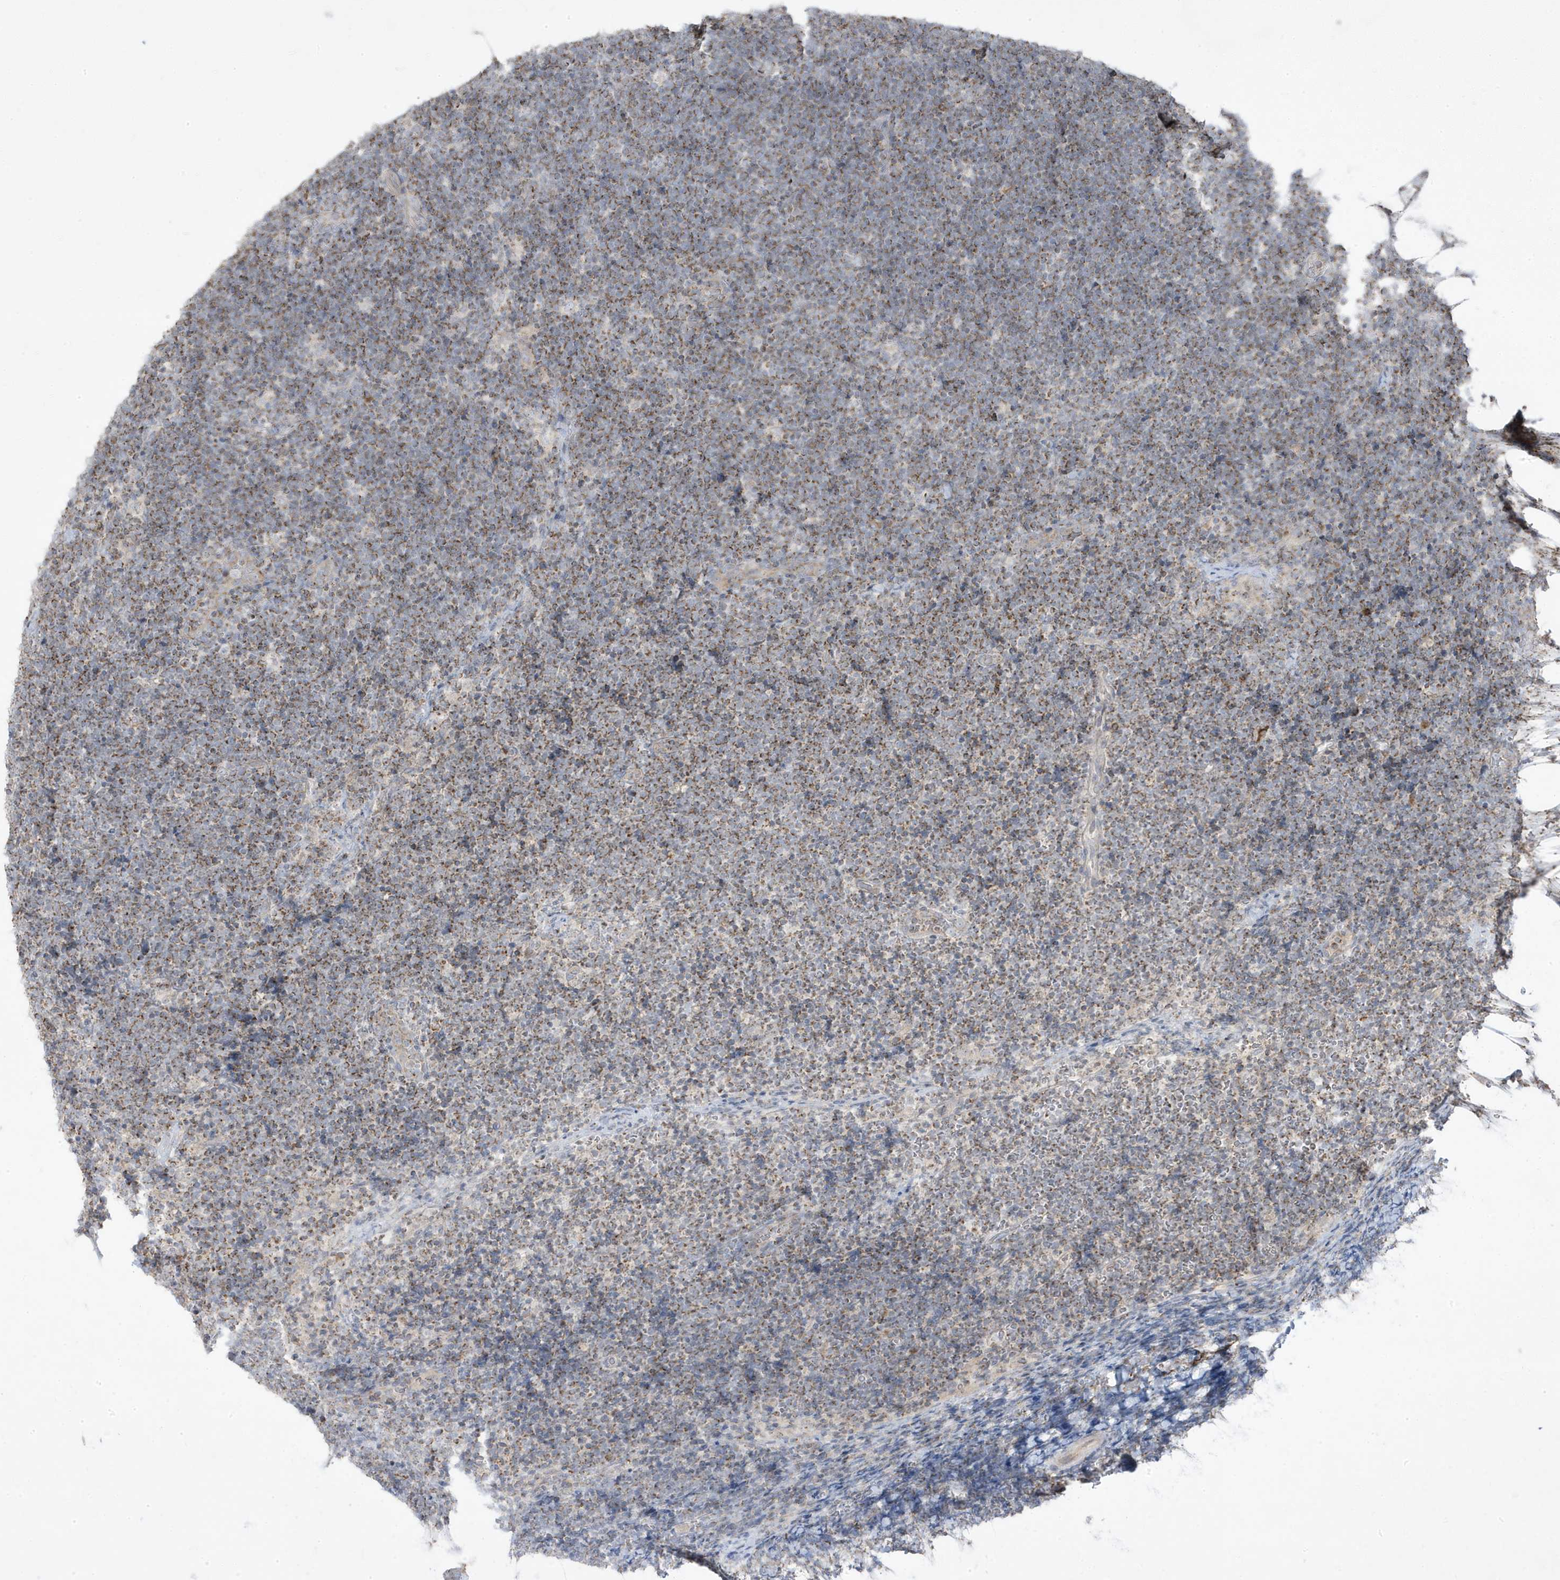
{"staining": {"intensity": "moderate", "quantity": ">75%", "location": "cytoplasmic/membranous"}, "tissue": "lymphoma", "cell_type": "Tumor cells", "image_type": "cancer", "snomed": [{"axis": "morphology", "description": "Malignant lymphoma, non-Hodgkin's type, High grade"}, {"axis": "topography", "description": "Lymph node"}], "caption": "Lymphoma stained for a protein shows moderate cytoplasmic/membranous positivity in tumor cells.", "gene": "ADAMTSL3", "patient": {"sex": "male", "age": 13}}